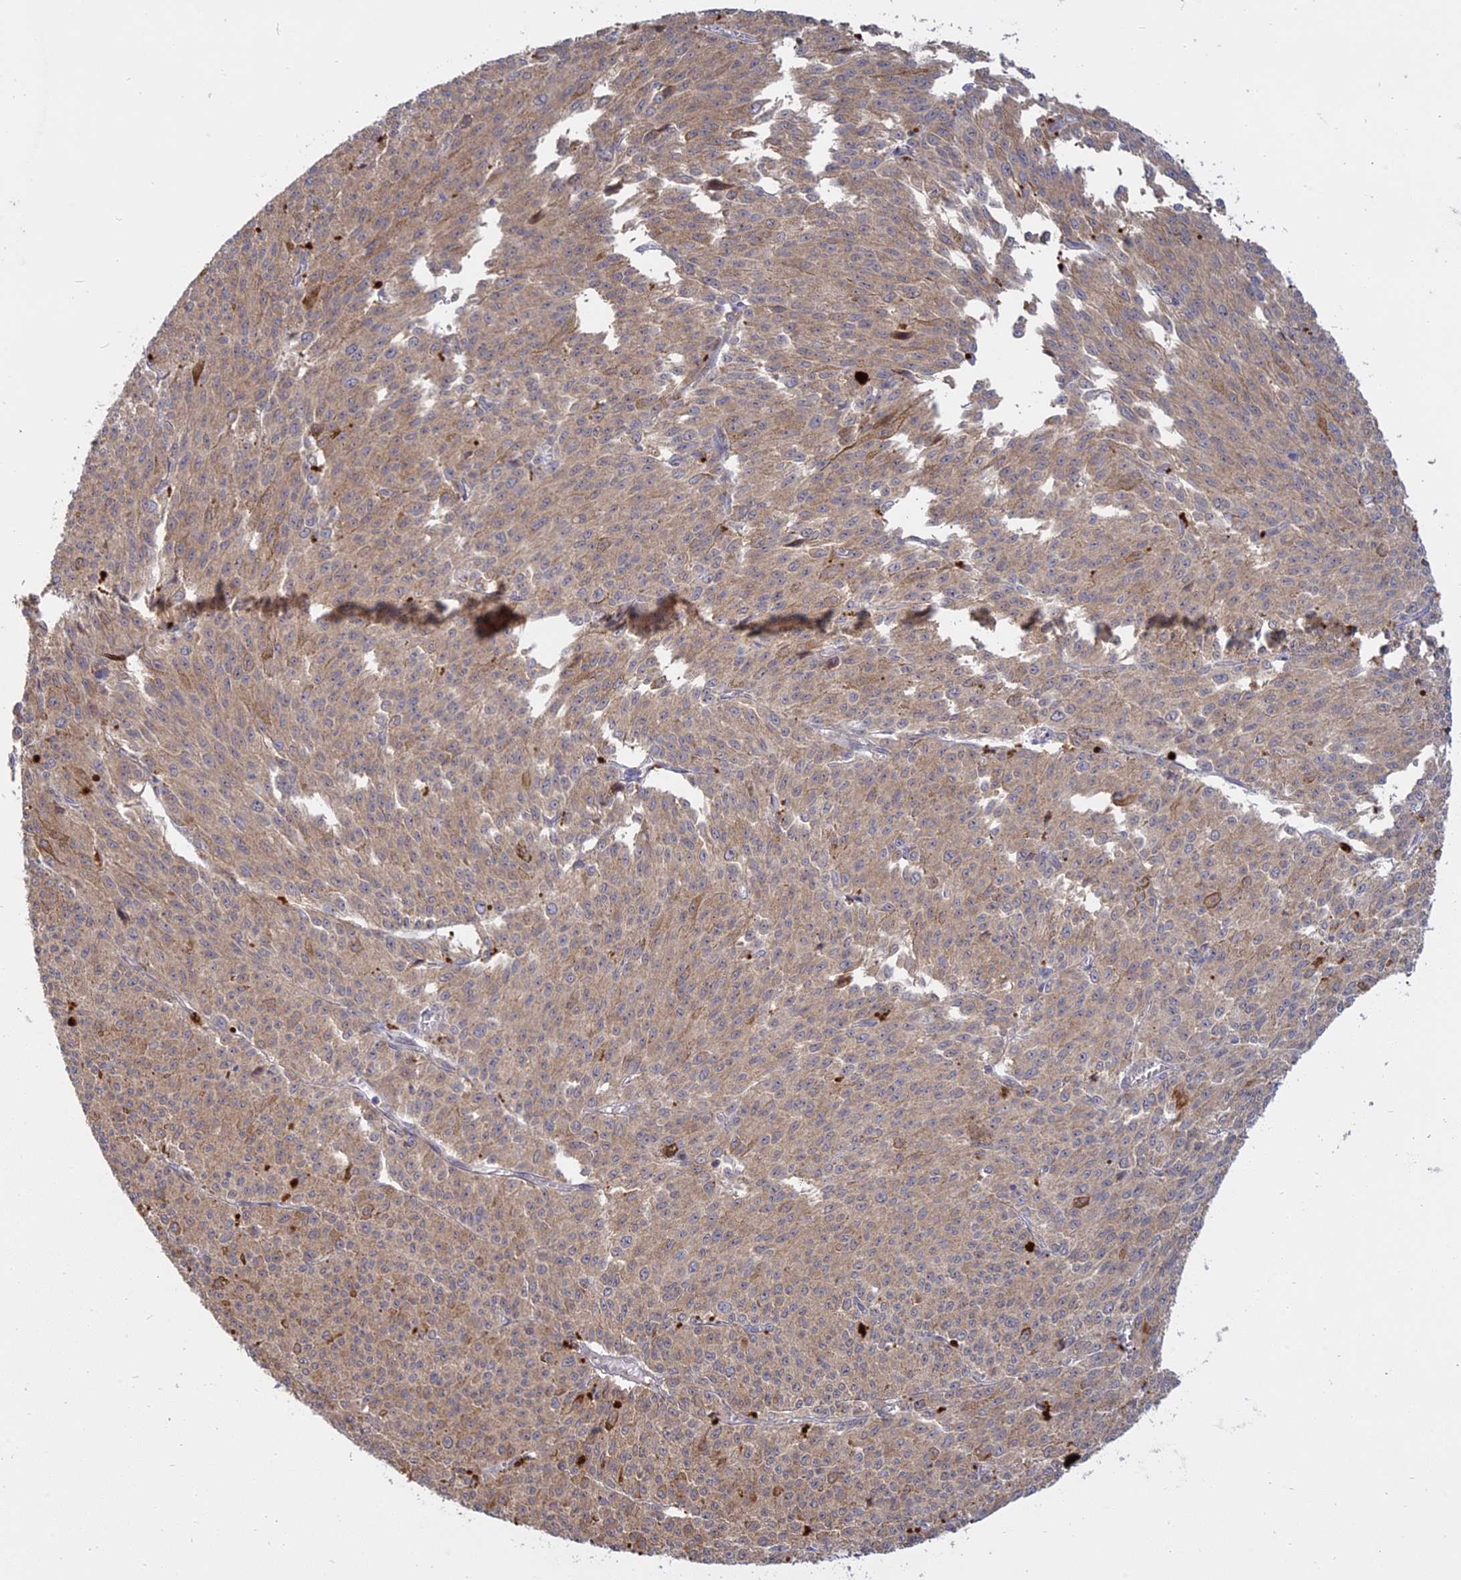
{"staining": {"intensity": "weak", "quantity": ">75%", "location": "cytoplasmic/membranous"}, "tissue": "melanoma", "cell_type": "Tumor cells", "image_type": "cancer", "snomed": [{"axis": "morphology", "description": "Malignant melanoma, NOS"}, {"axis": "topography", "description": "Skin"}], "caption": "Tumor cells exhibit low levels of weak cytoplasmic/membranous expression in about >75% of cells in human melanoma. The staining was performed using DAB (3,3'-diaminobenzidine) to visualize the protein expression in brown, while the nuclei were stained in blue with hematoxylin (Magnification: 20x).", "gene": "TMEM208", "patient": {"sex": "female", "age": 52}}